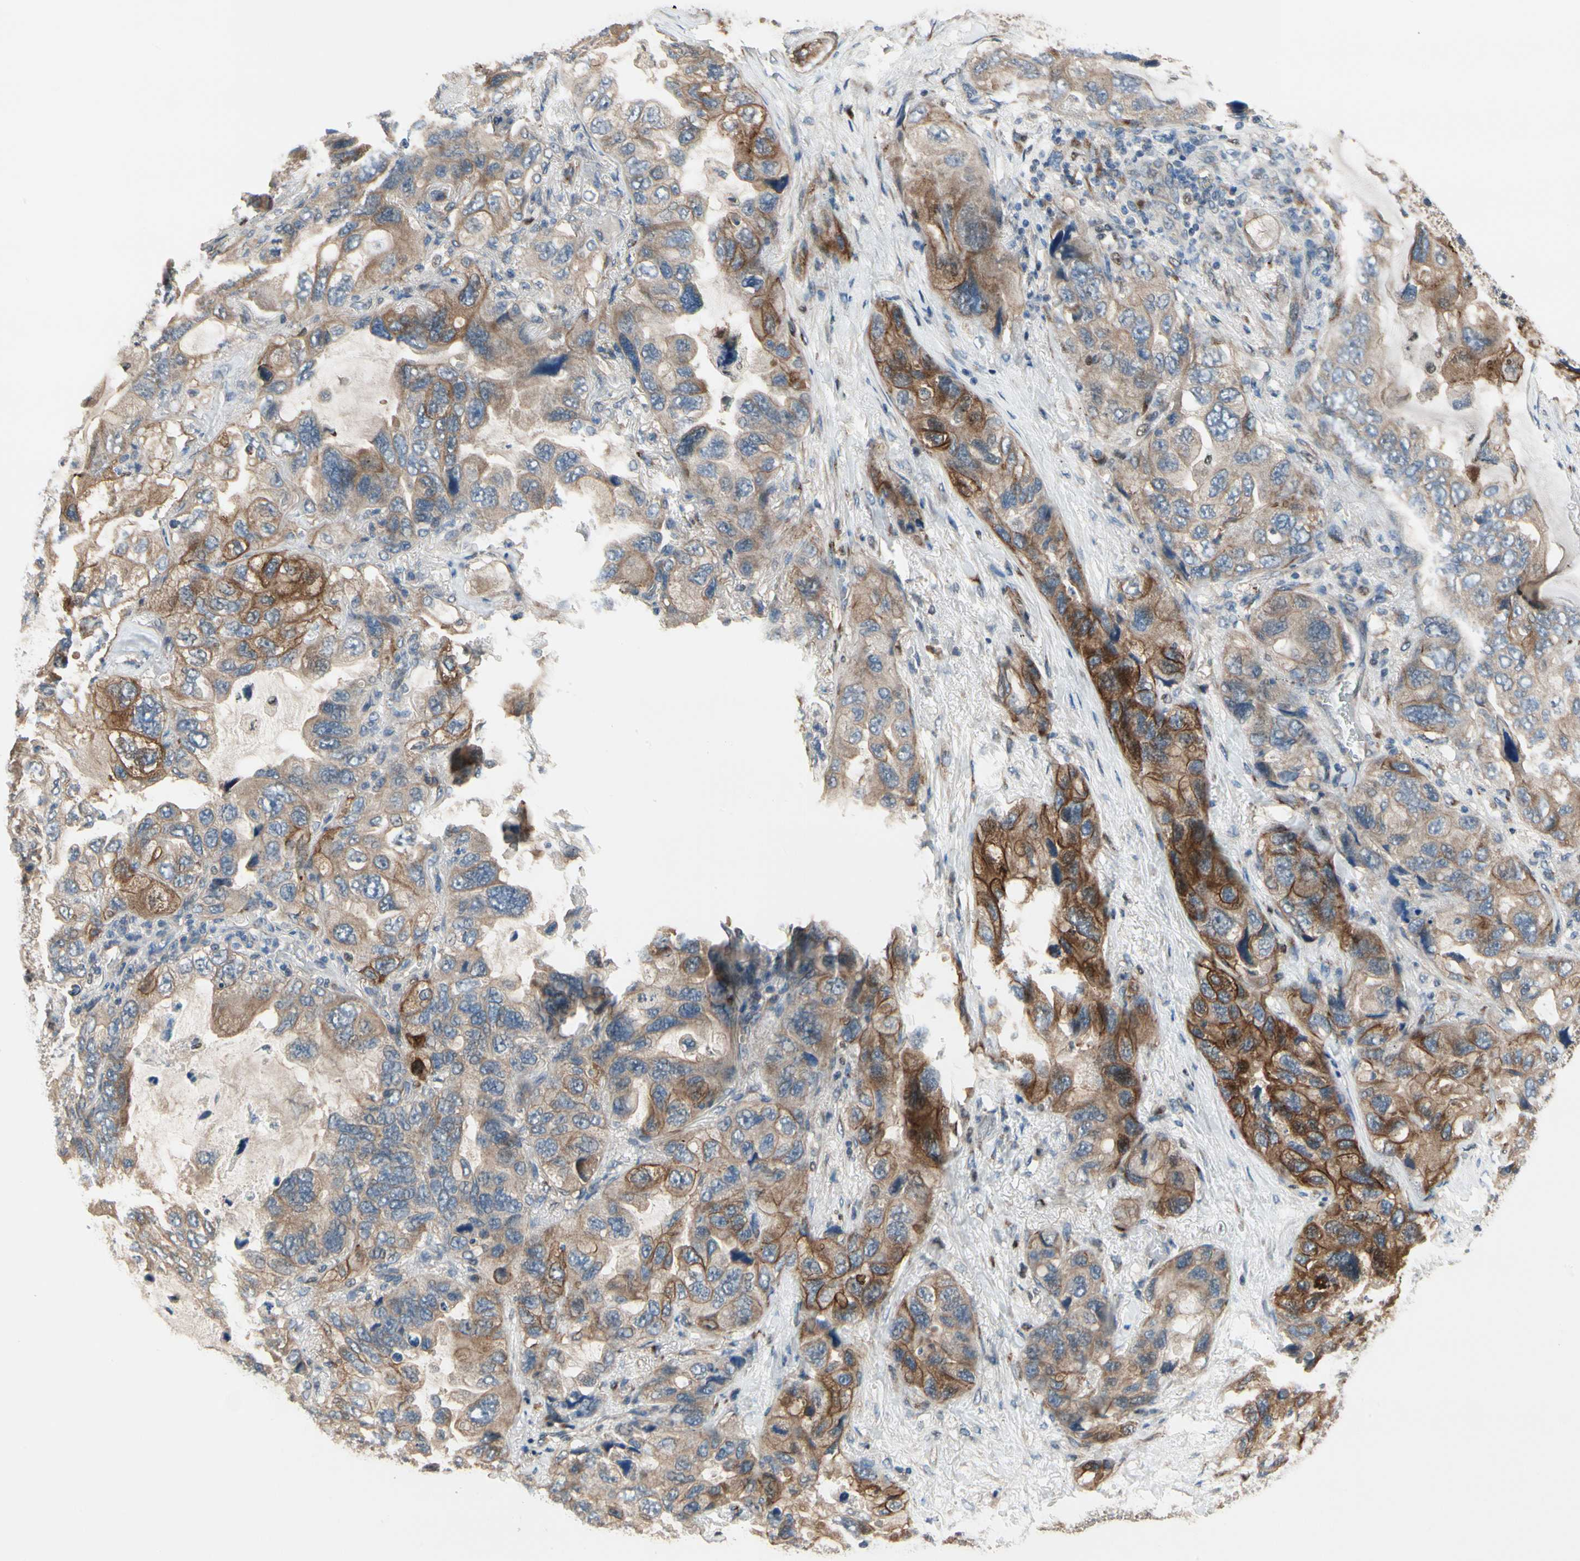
{"staining": {"intensity": "strong", "quantity": "<25%", "location": "cytoplasmic/membranous"}, "tissue": "lung cancer", "cell_type": "Tumor cells", "image_type": "cancer", "snomed": [{"axis": "morphology", "description": "Squamous cell carcinoma, NOS"}, {"axis": "topography", "description": "Lung"}], "caption": "This photomicrograph shows lung cancer stained with immunohistochemistry to label a protein in brown. The cytoplasmic/membranous of tumor cells show strong positivity for the protein. Nuclei are counter-stained blue.", "gene": "CGREF1", "patient": {"sex": "female", "age": 73}}